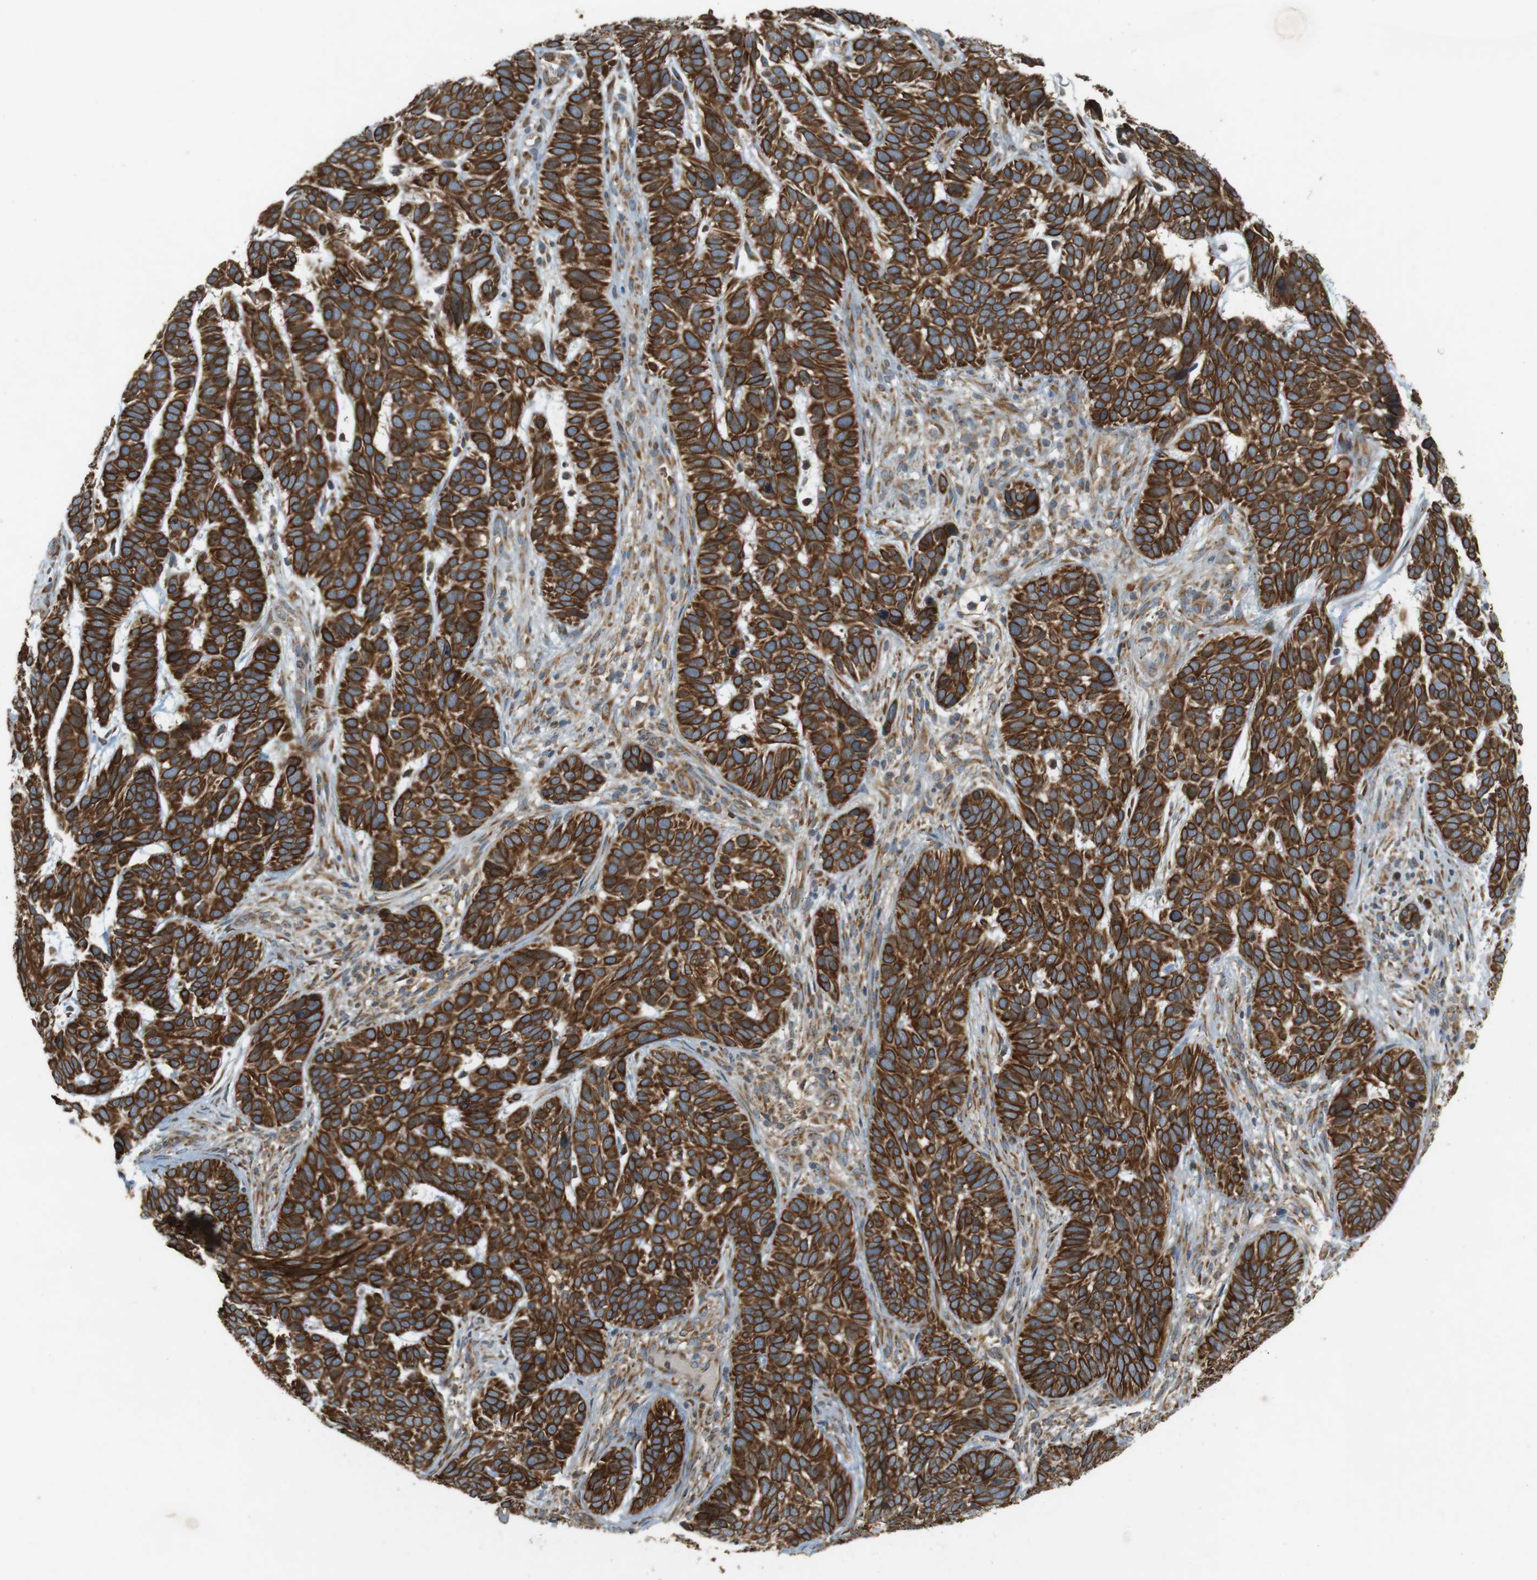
{"staining": {"intensity": "strong", "quantity": ">75%", "location": "cytoplasmic/membranous,nuclear"}, "tissue": "skin cancer", "cell_type": "Tumor cells", "image_type": "cancer", "snomed": [{"axis": "morphology", "description": "Basal cell carcinoma"}, {"axis": "topography", "description": "Skin"}], "caption": "Immunohistochemistry (DAB (3,3'-diaminobenzidine)) staining of basal cell carcinoma (skin) reveals strong cytoplasmic/membranous and nuclear protein staining in approximately >75% of tumor cells.", "gene": "SLC41A1", "patient": {"sex": "male", "age": 87}}